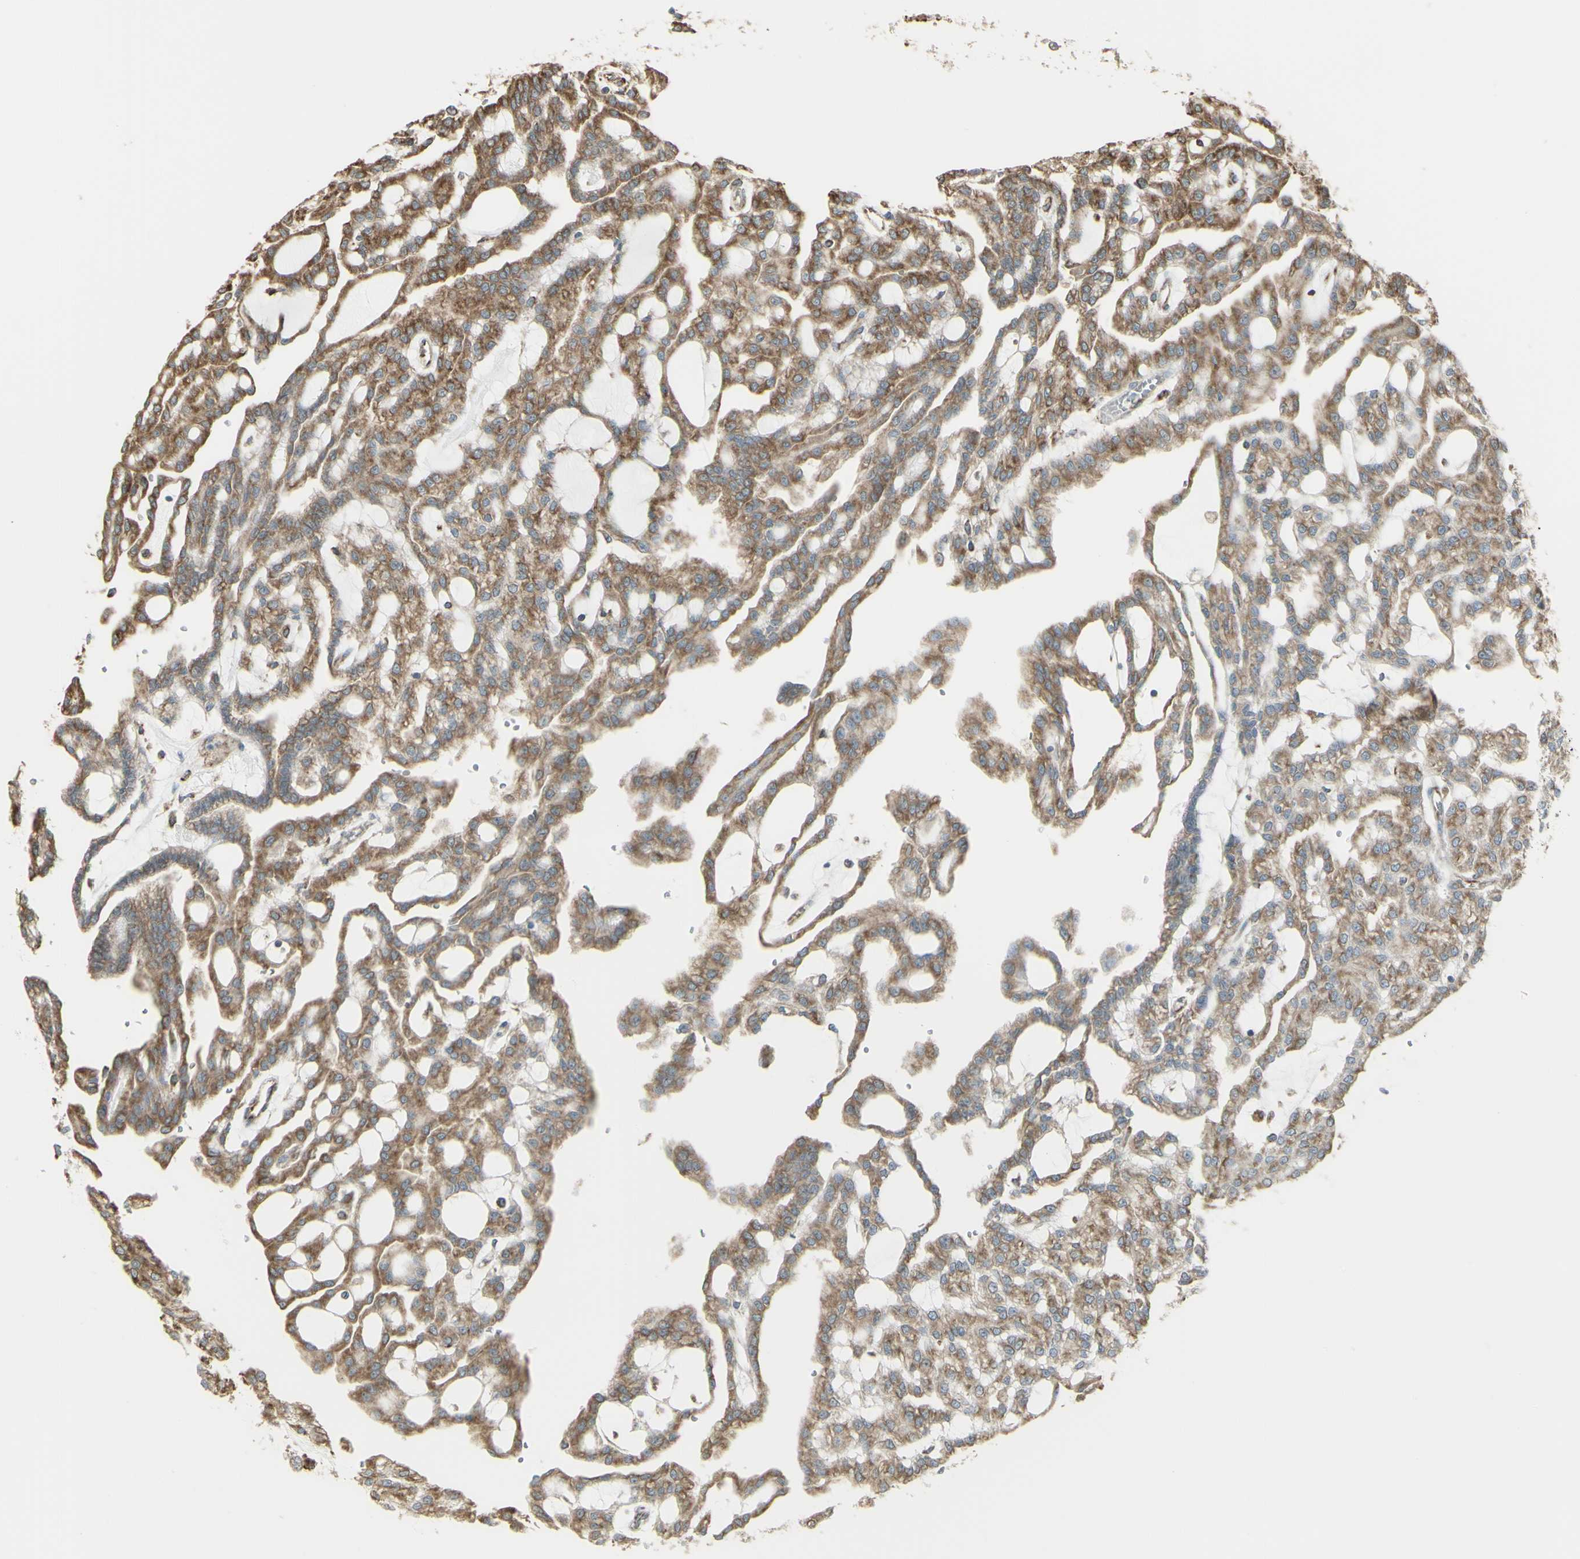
{"staining": {"intensity": "moderate", "quantity": ">75%", "location": "cytoplasmic/membranous"}, "tissue": "renal cancer", "cell_type": "Tumor cells", "image_type": "cancer", "snomed": [{"axis": "morphology", "description": "Adenocarcinoma, NOS"}, {"axis": "topography", "description": "Kidney"}], "caption": "Adenocarcinoma (renal) stained with IHC exhibits moderate cytoplasmic/membranous expression in about >75% of tumor cells.", "gene": "EEF1B2", "patient": {"sex": "male", "age": 63}}